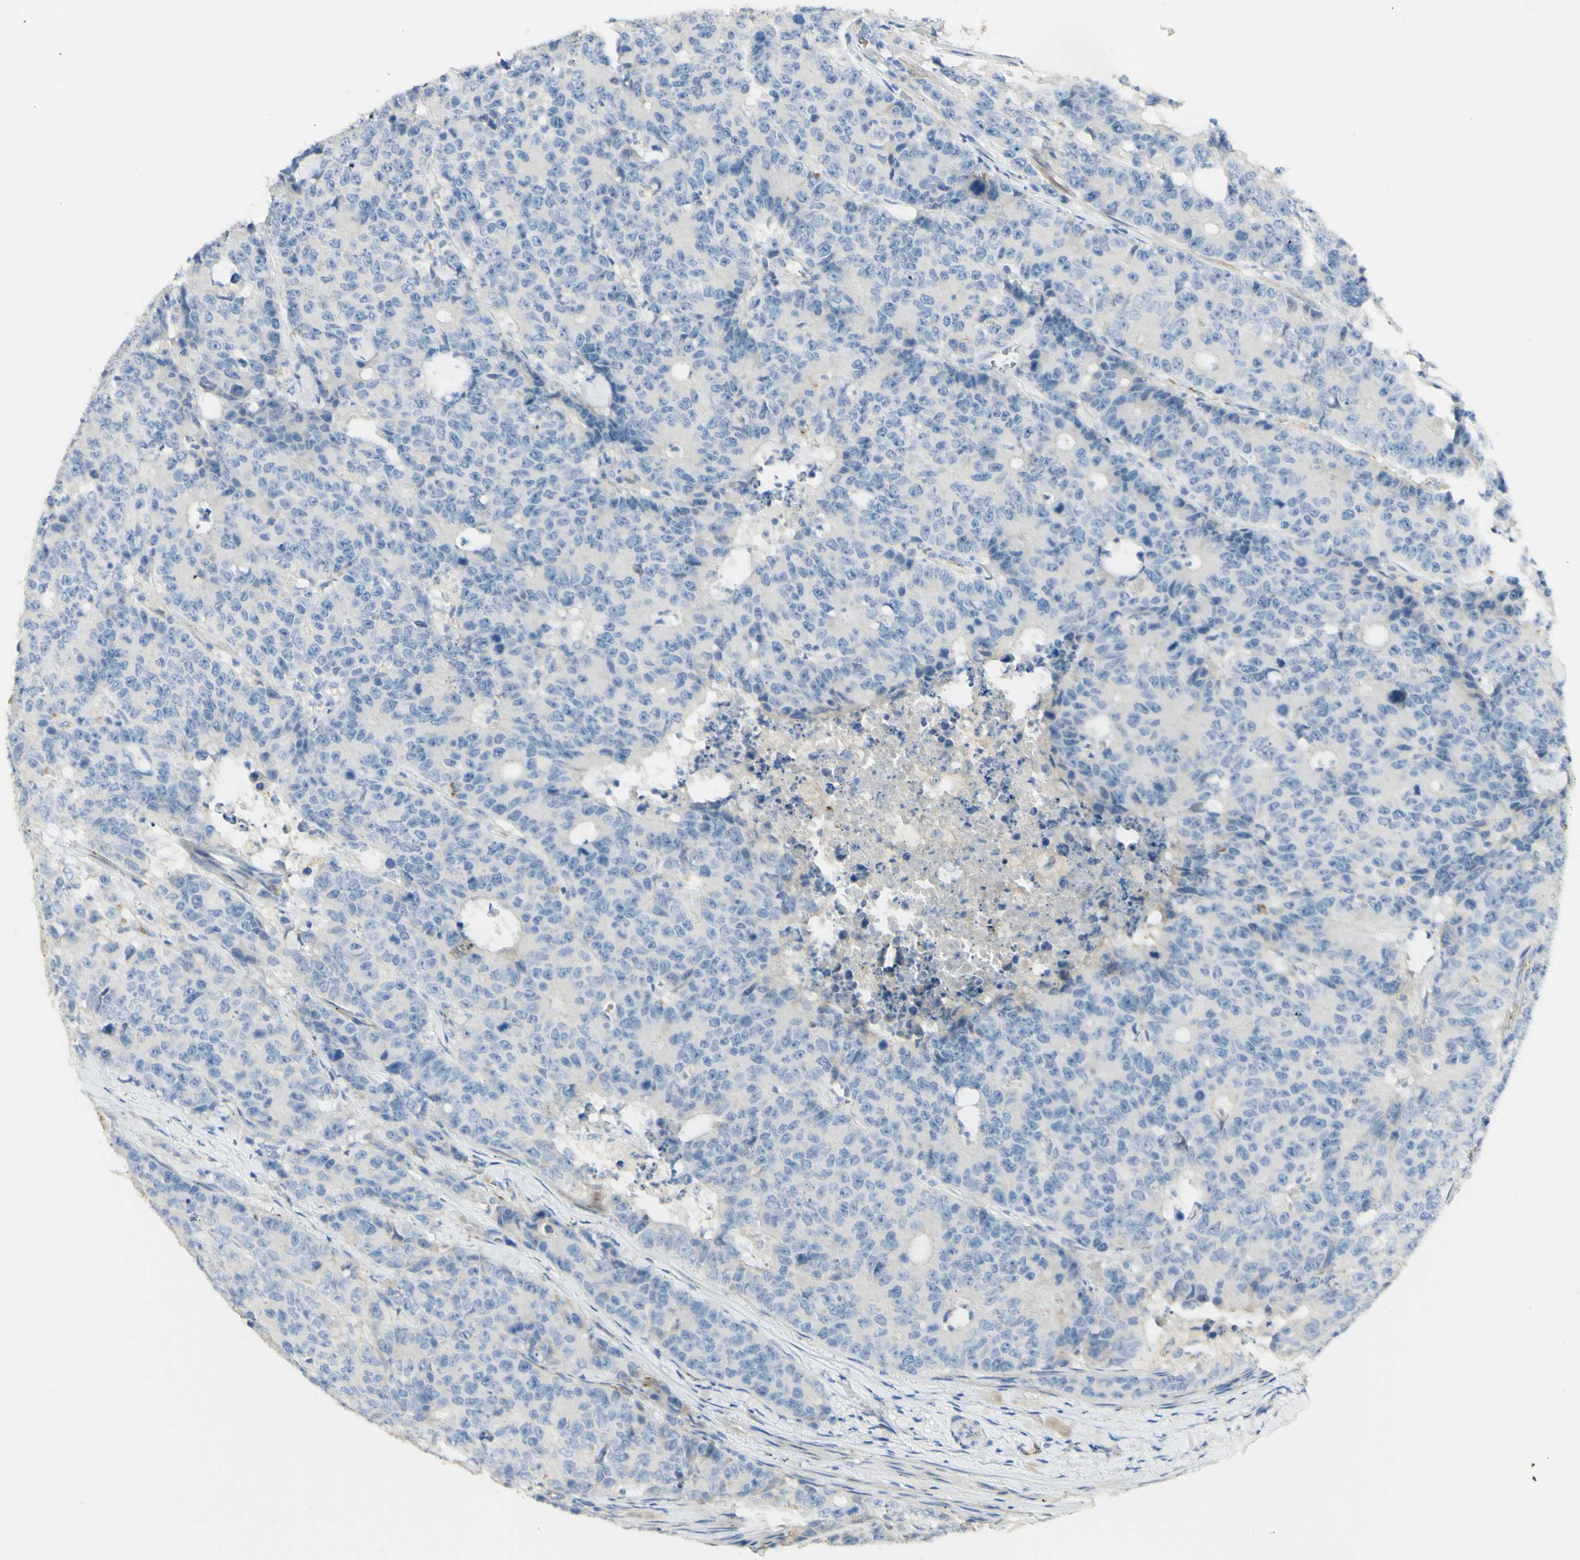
{"staining": {"intensity": "negative", "quantity": "none", "location": "none"}, "tissue": "colorectal cancer", "cell_type": "Tumor cells", "image_type": "cancer", "snomed": [{"axis": "morphology", "description": "Adenocarcinoma, NOS"}, {"axis": "topography", "description": "Colon"}], "caption": "Tumor cells show no significant protein expression in adenocarcinoma (colorectal).", "gene": "GAN", "patient": {"sex": "female", "age": 86}}